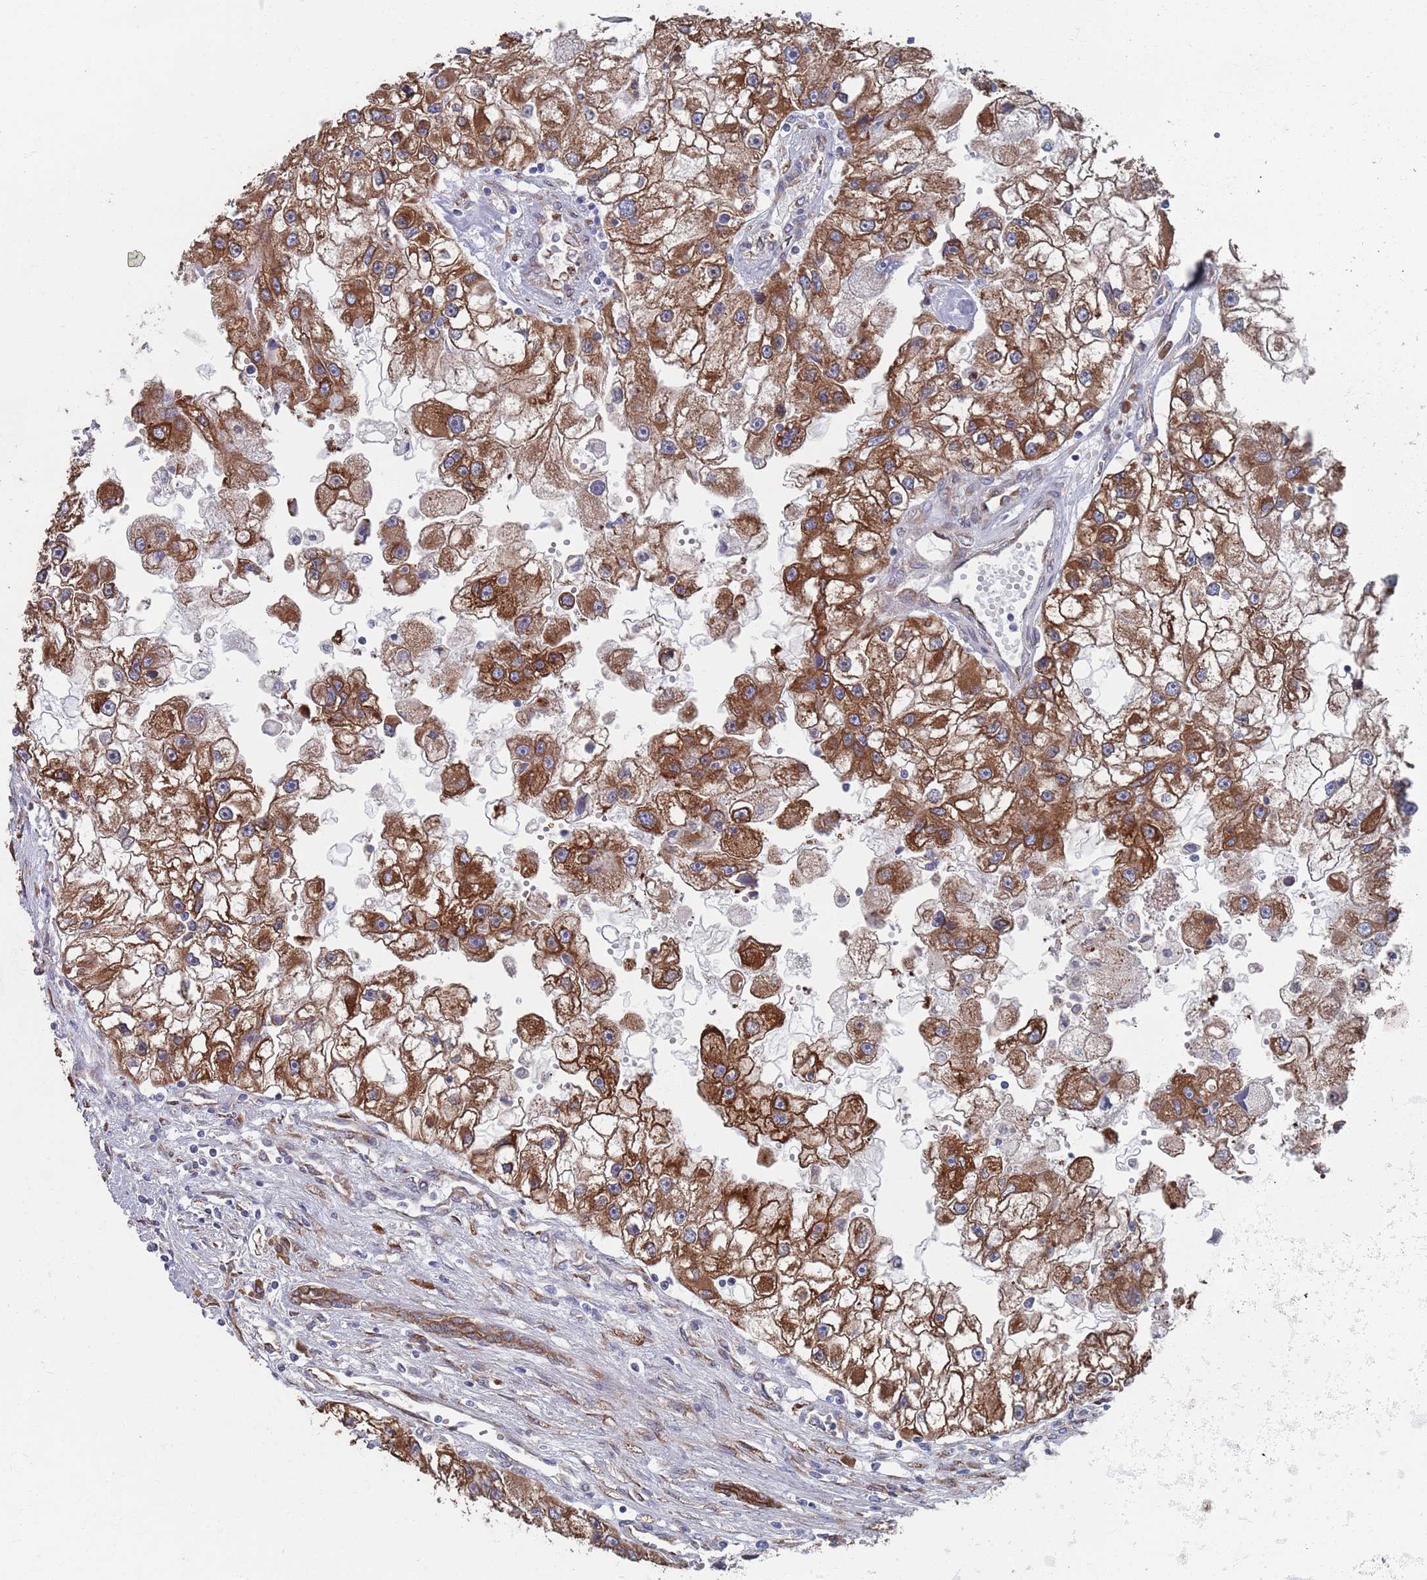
{"staining": {"intensity": "strong", "quantity": ">75%", "location": "cytoplasmic/membranous"}, "tissue": "renal cancer", "cell_type": "Tumor cells", "image_type": "cancer", "snomed": [{"axis": "morphology", "description": "Adenocarcinoma, NOS"}, {"axis": "topography", "description": "Kidney"}], "caption": "Protein staining shows strong cytoplasmic/membranous positivity in about >75% of tumor cells in renal cancer (adenocarcinoma).", "gene": "CCDC106", "patient": {"sex": "male", "age": 63}}